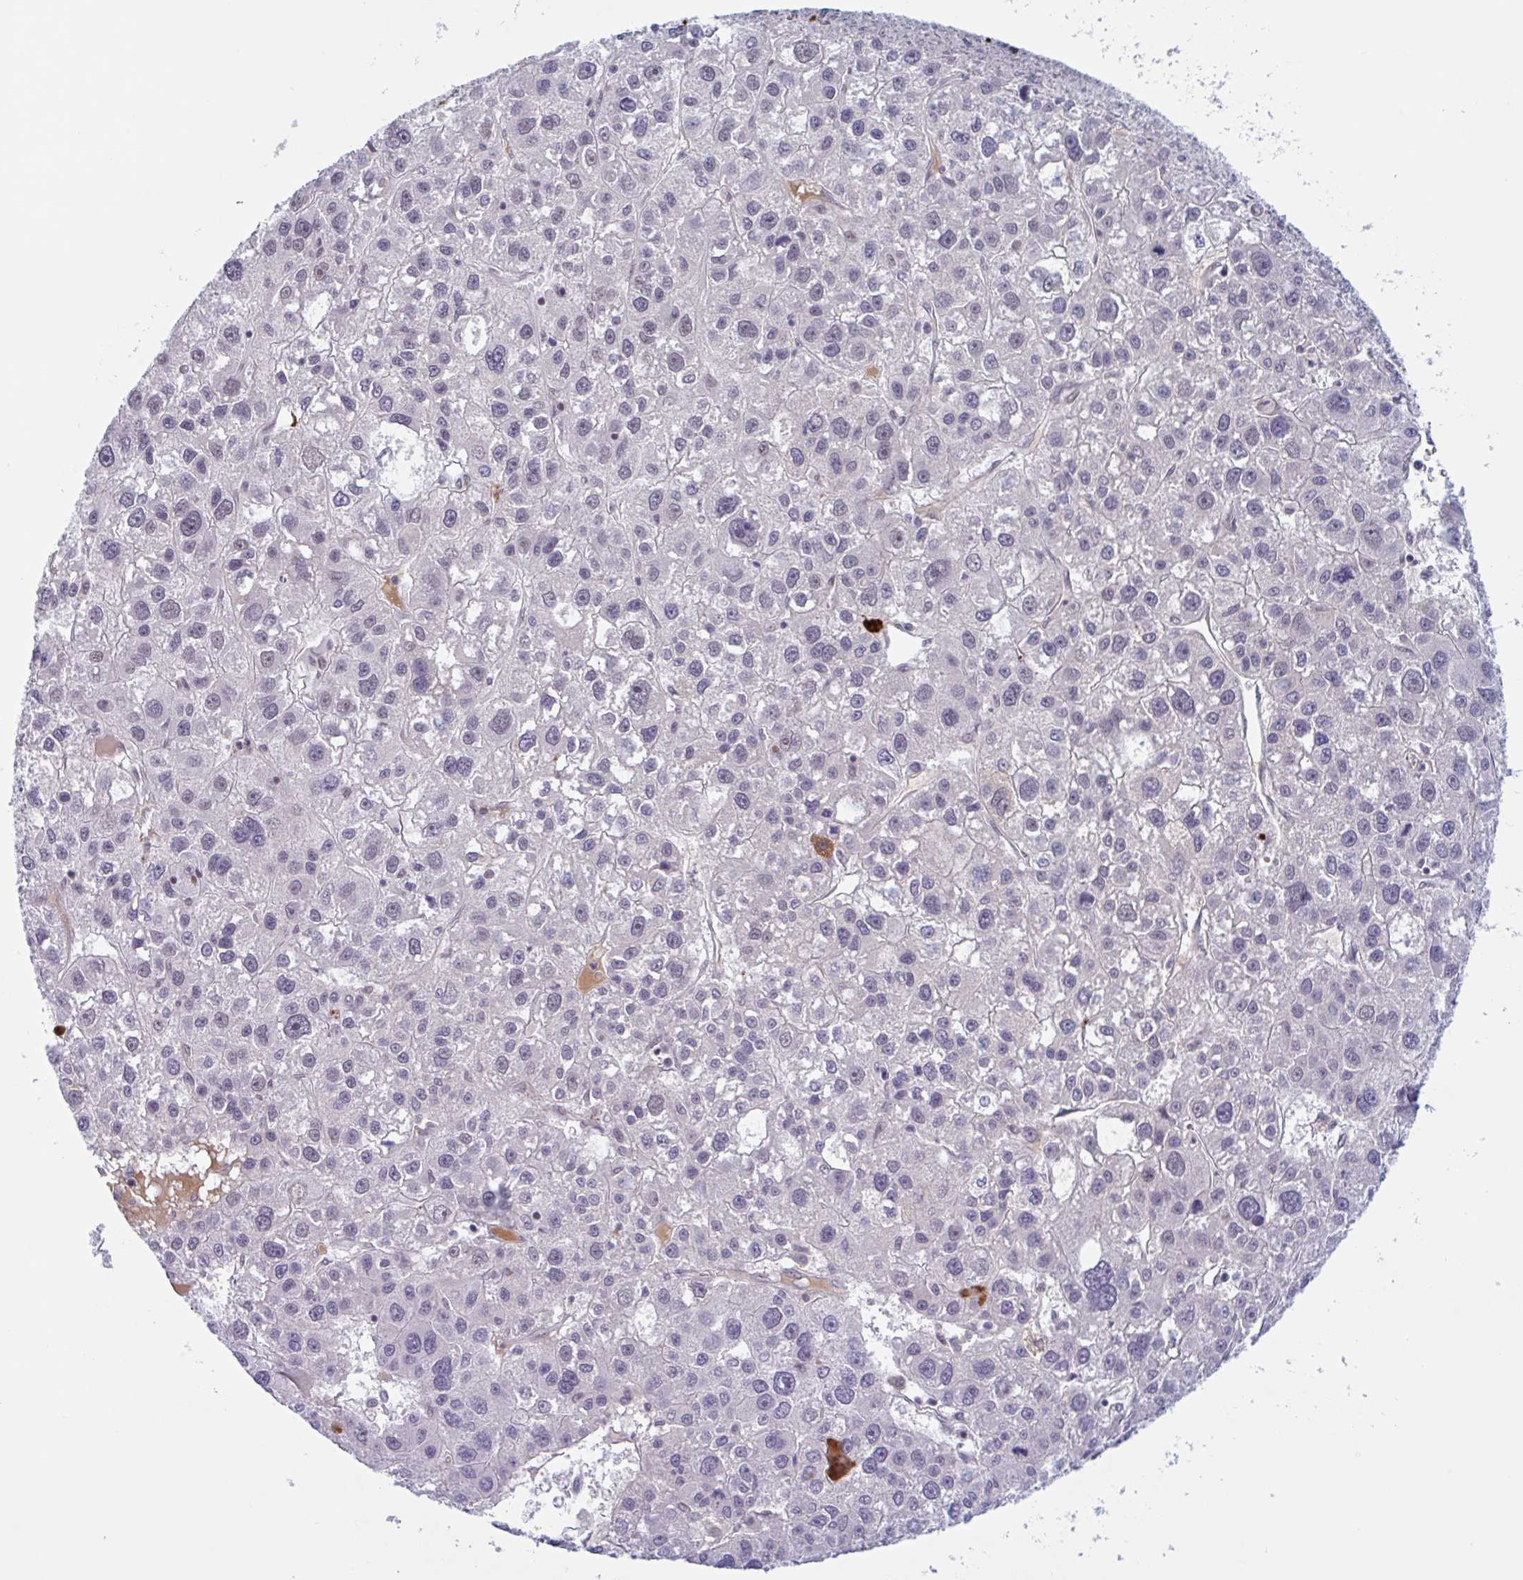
{"staining": {"intensity": "weak", "quantity": "<25%", "location": "nuclear"}, "tissue": "liver cancer", "cell_type": "Tumor cells", "image_type": "cancer", "snomed": [{"axis": "morphology", "description": "Carcinoma, Hepatocellular, NOS"}, {"axis": "topography", "description": "Liver"}], "caption": "This is an immunohistochemistry micrograph of human hepatocellular carcinoma (liver). There is no positivity in tumor cells.", "gene": "PLG", "patient": {"sex": "male", "age": 73}}